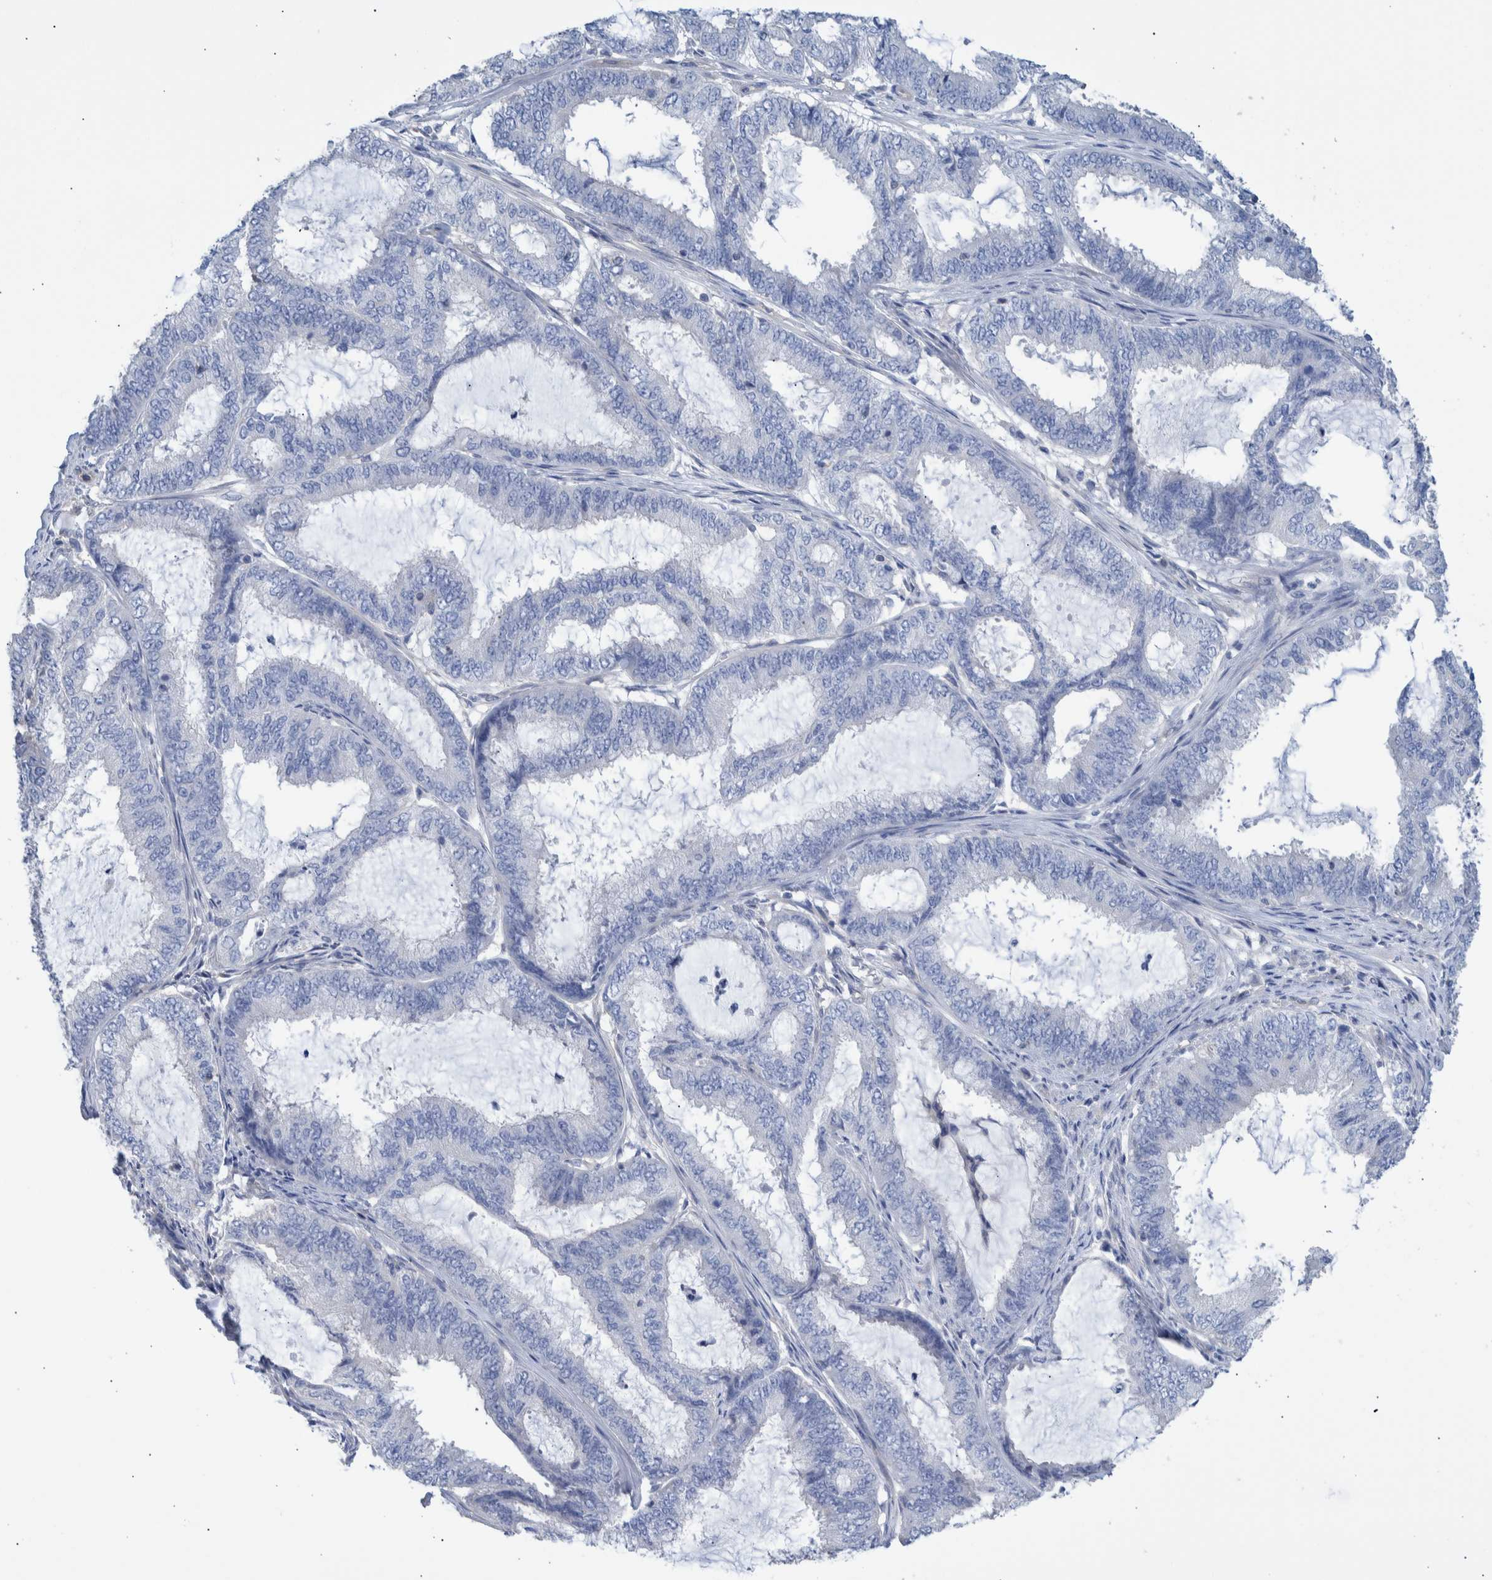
{"staining": {"intensity": "negative", "quantity": "none", "location": "none"}, "tissue": "endometrial cancer", "cell_type": "Tumor cells", "image_type": "cancer", "snomed": [{"axis": "morphology", "description": "Adenocarcinoma, NOS"}, {"axis": "topography", "description": "Endometrium"}], "caption": "Human adenocarcinoma (endometrial) stained for a protein using immunohistochemistry (IHC) shows no positivity in tumor cells.", "gene": "PPP3CC", "patient": {"sex": "female", "age": 51}}